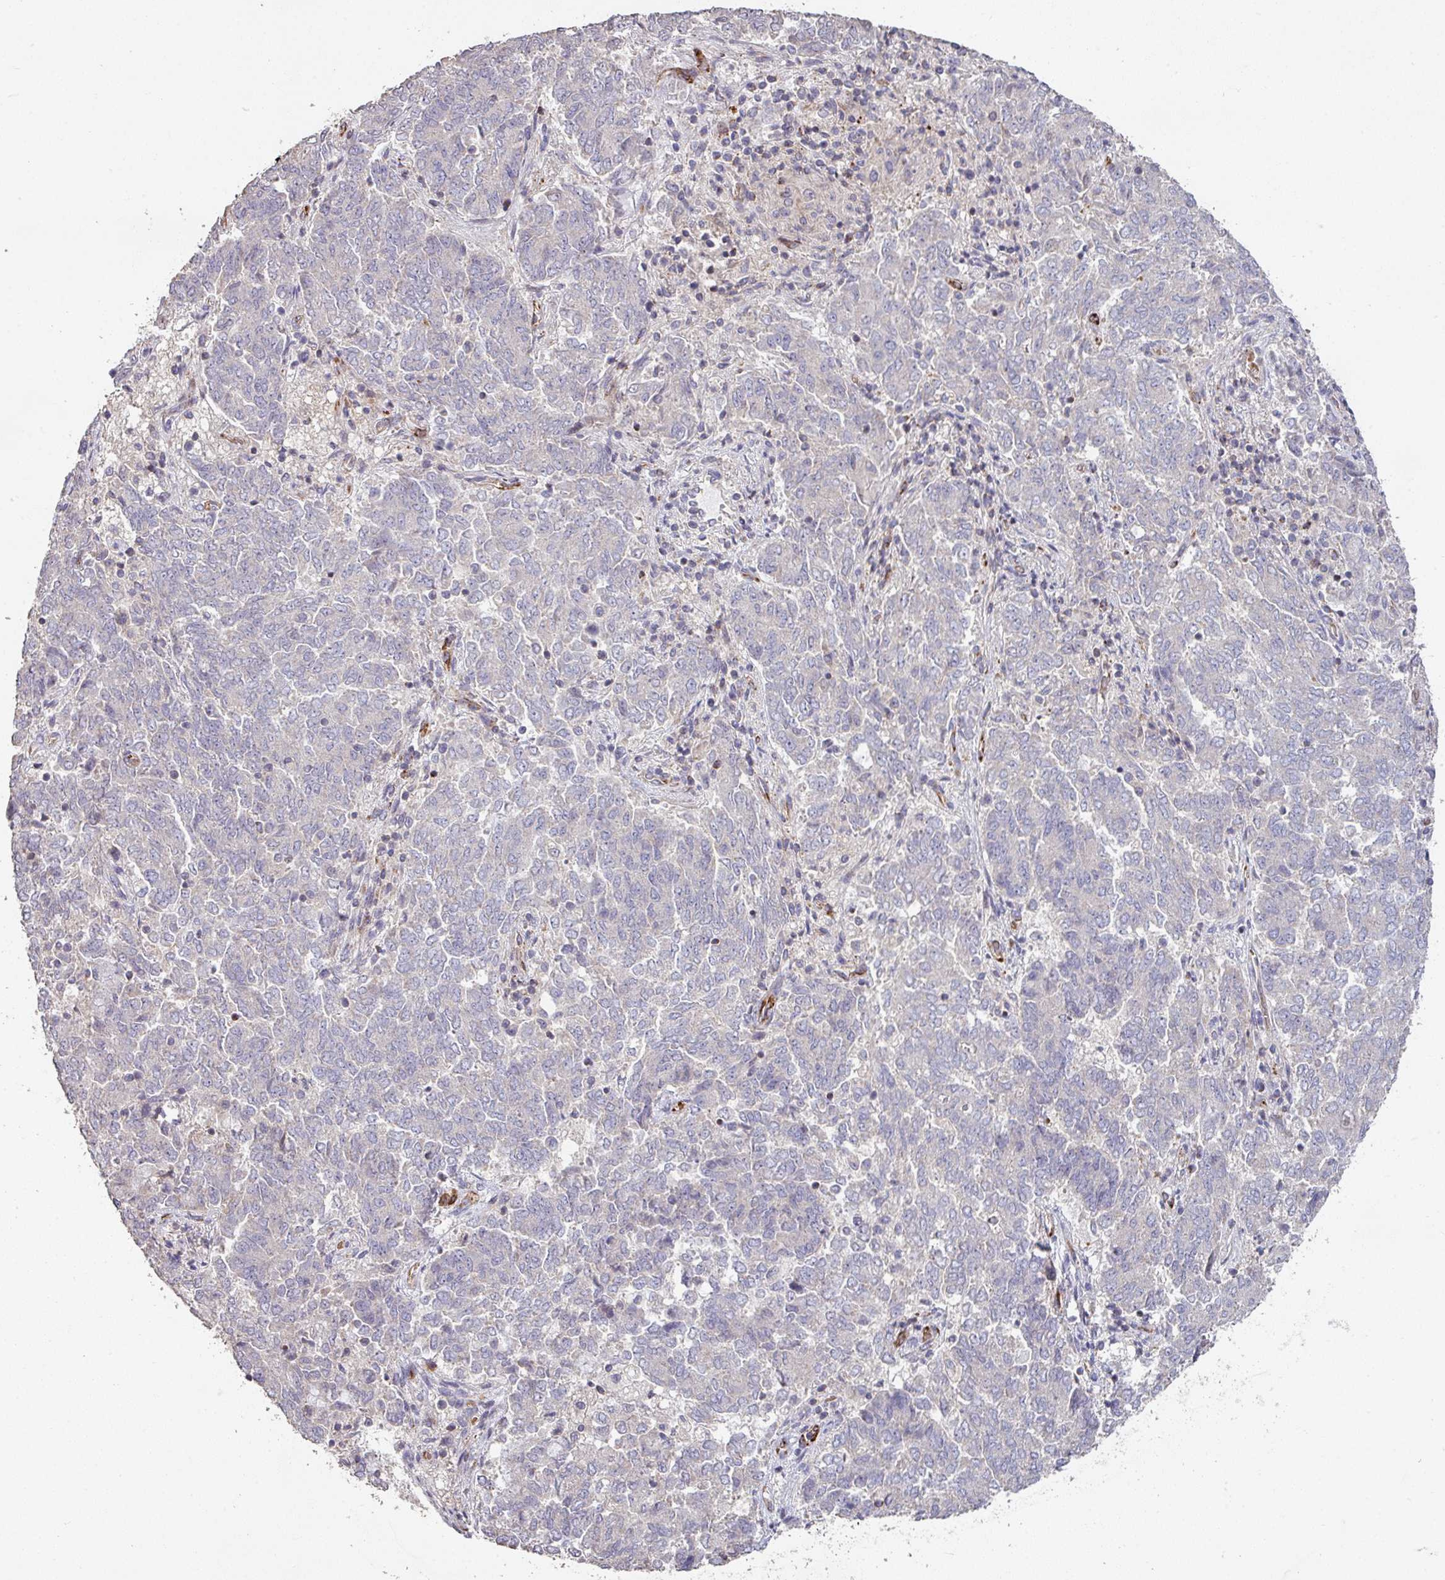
{"staining": {"intensity": "negative", "quantity": "none", "location": "none"}, "tissue": "endometrial cancer", "cell_type": "Tumor cells", "image_type": "cancer", "snomed": [{"axis": "morphology", "description": "Adenocarcinoma, NOS"}, {"axis": "topography", "description": "Endometrium"}], "caption": "This is an immunohistochemistry (IHC) histopathology image of endometrial adenocarcinoma. There is no positivity in tumor cells.", "gene": "RPL23A", "patient": {"sex": "female", "age": 80}}